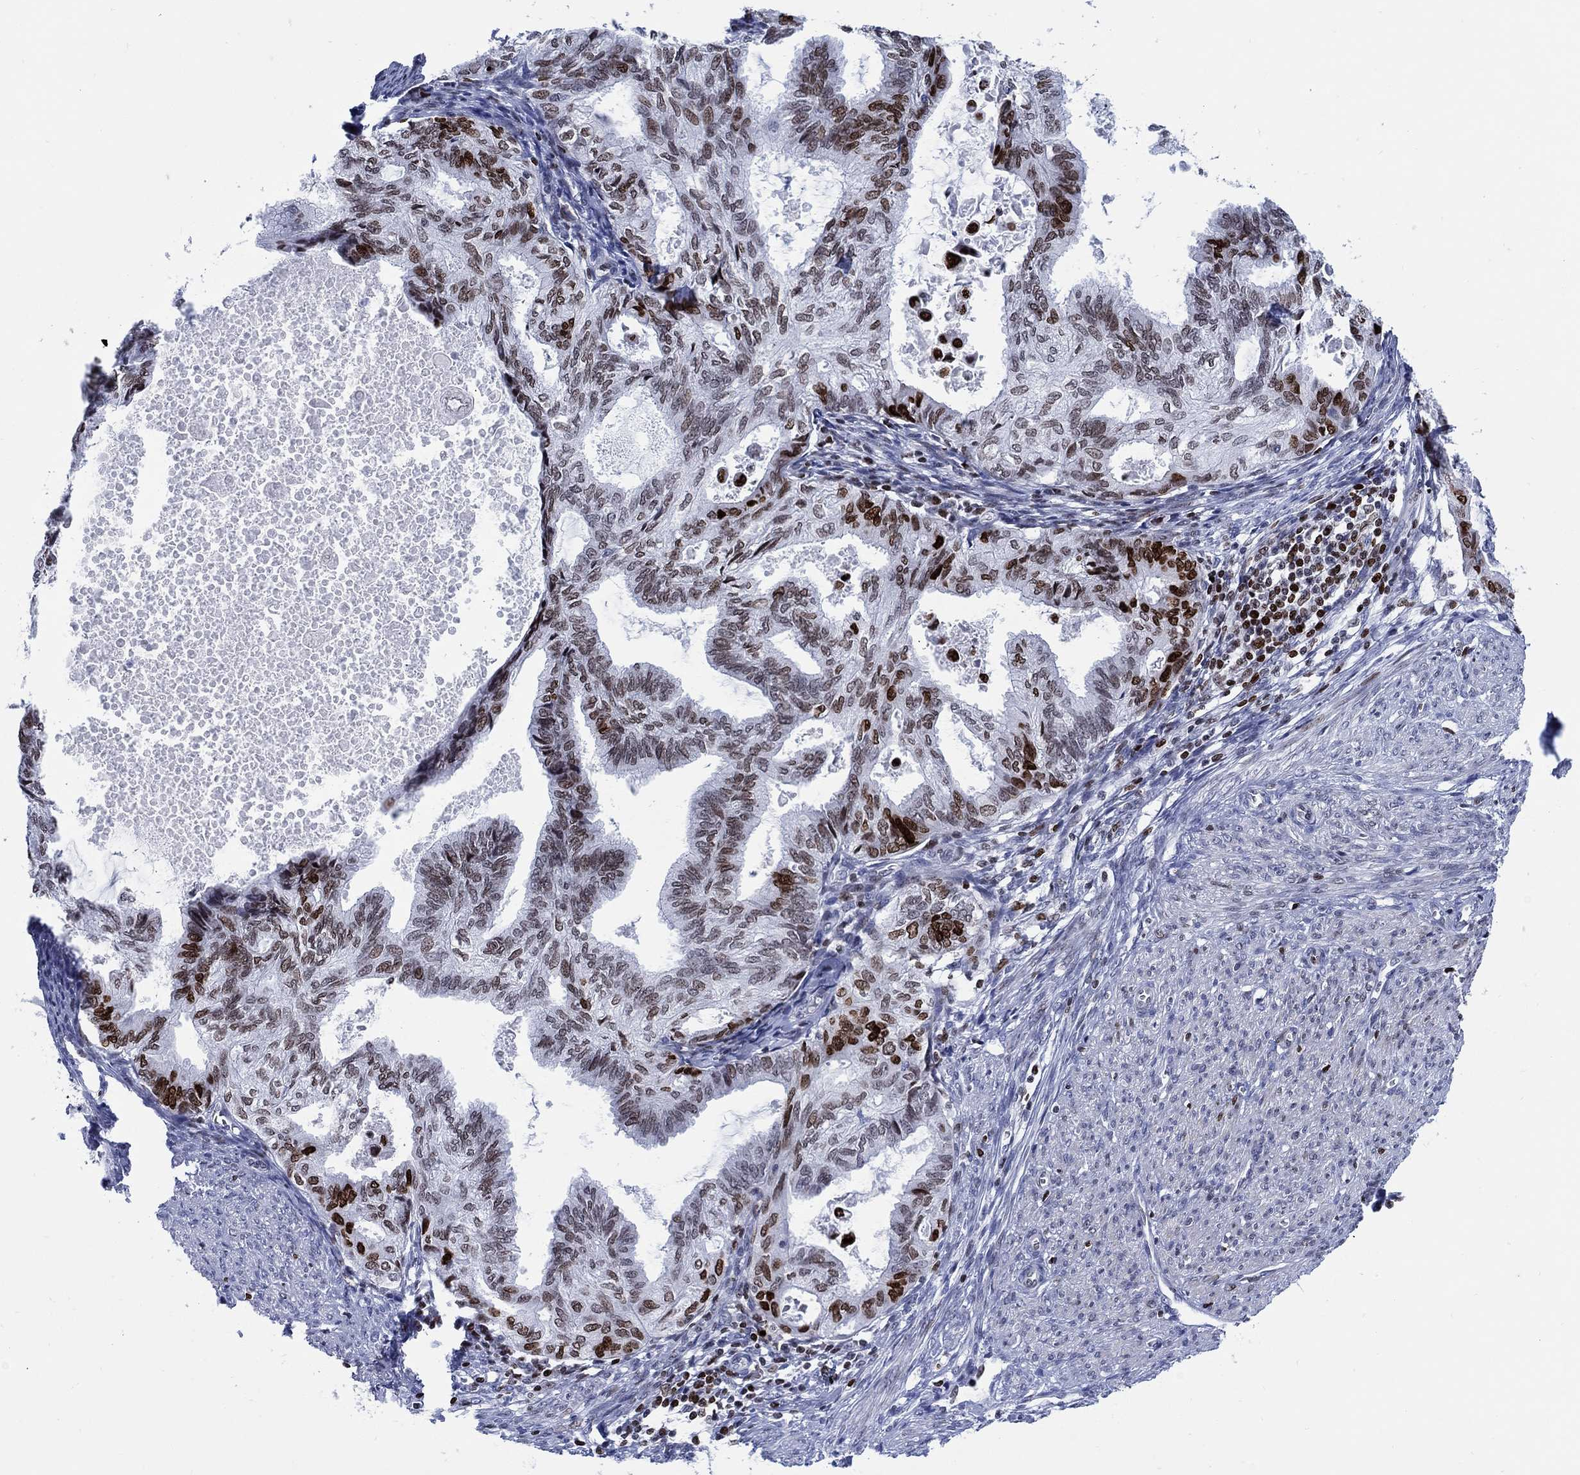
{"staining": {"intensity": "strong", "quantity": "<25%", "location": "nuclear"}, "tissue": "endometrial cancer", "cell_type": "Tumor cells", "image_type": "cancer", "snomed": [{"axis": "morphology", "description": "Adenocarcinoma, NOS"}, {"axis": "topography", "description": "Endometrium"}], "caption": "Immunohistochemistry (IHC) photomicrograph of neoplastic tissue: human endometrial cancer (adenocarcinoma) stained using immunohistochemistry (IHC) exhibits medium levels of strong protein expression localized specifically in the nuclear of tumor cells, appearing as a nuclear brown color.", "gene": "HMGA1", "patient": {"sex": "female", "age": 86}}